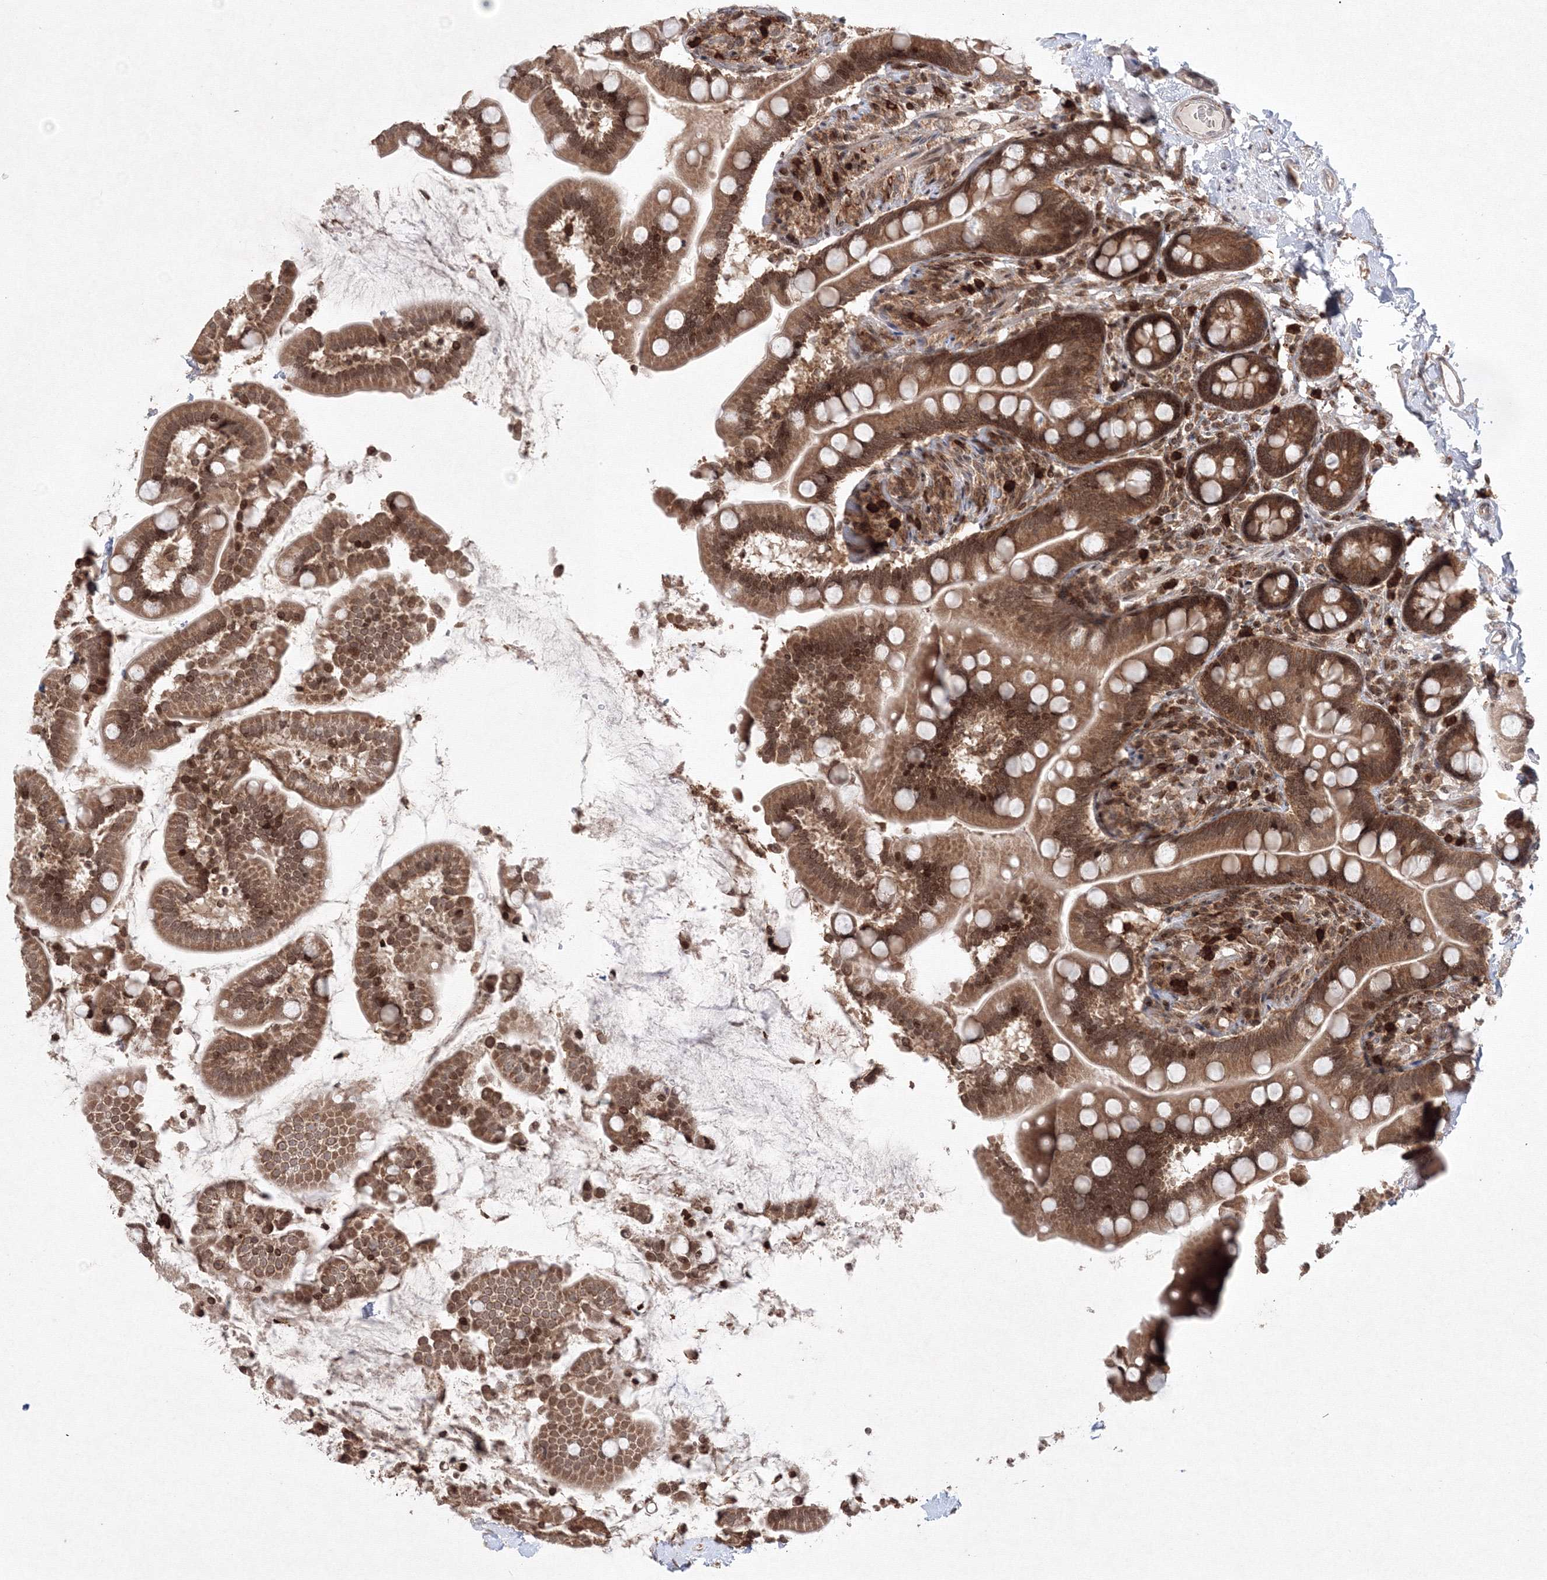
{"staining": {"intensity": "moderate", "quantity": ">75%", "location": "cytoplasmic/membranous,nuclear"}, "tissue": "small intestine", "cell_type": "Glandular cells", "image_type": "normal", "snomed": [{"axis": "morphology", "description": "Normal tissue, NOS"}, {"axis": "topography", "description": "Small intestine"}], "caption": "Protein staining demonstrates moderate cytoplasmic/membranous,nuclear staining in approximately >75% of glandular cells in normal small intestine.", "gene": "MKRN2", "patient": {"sex": "female", "age": 64}}